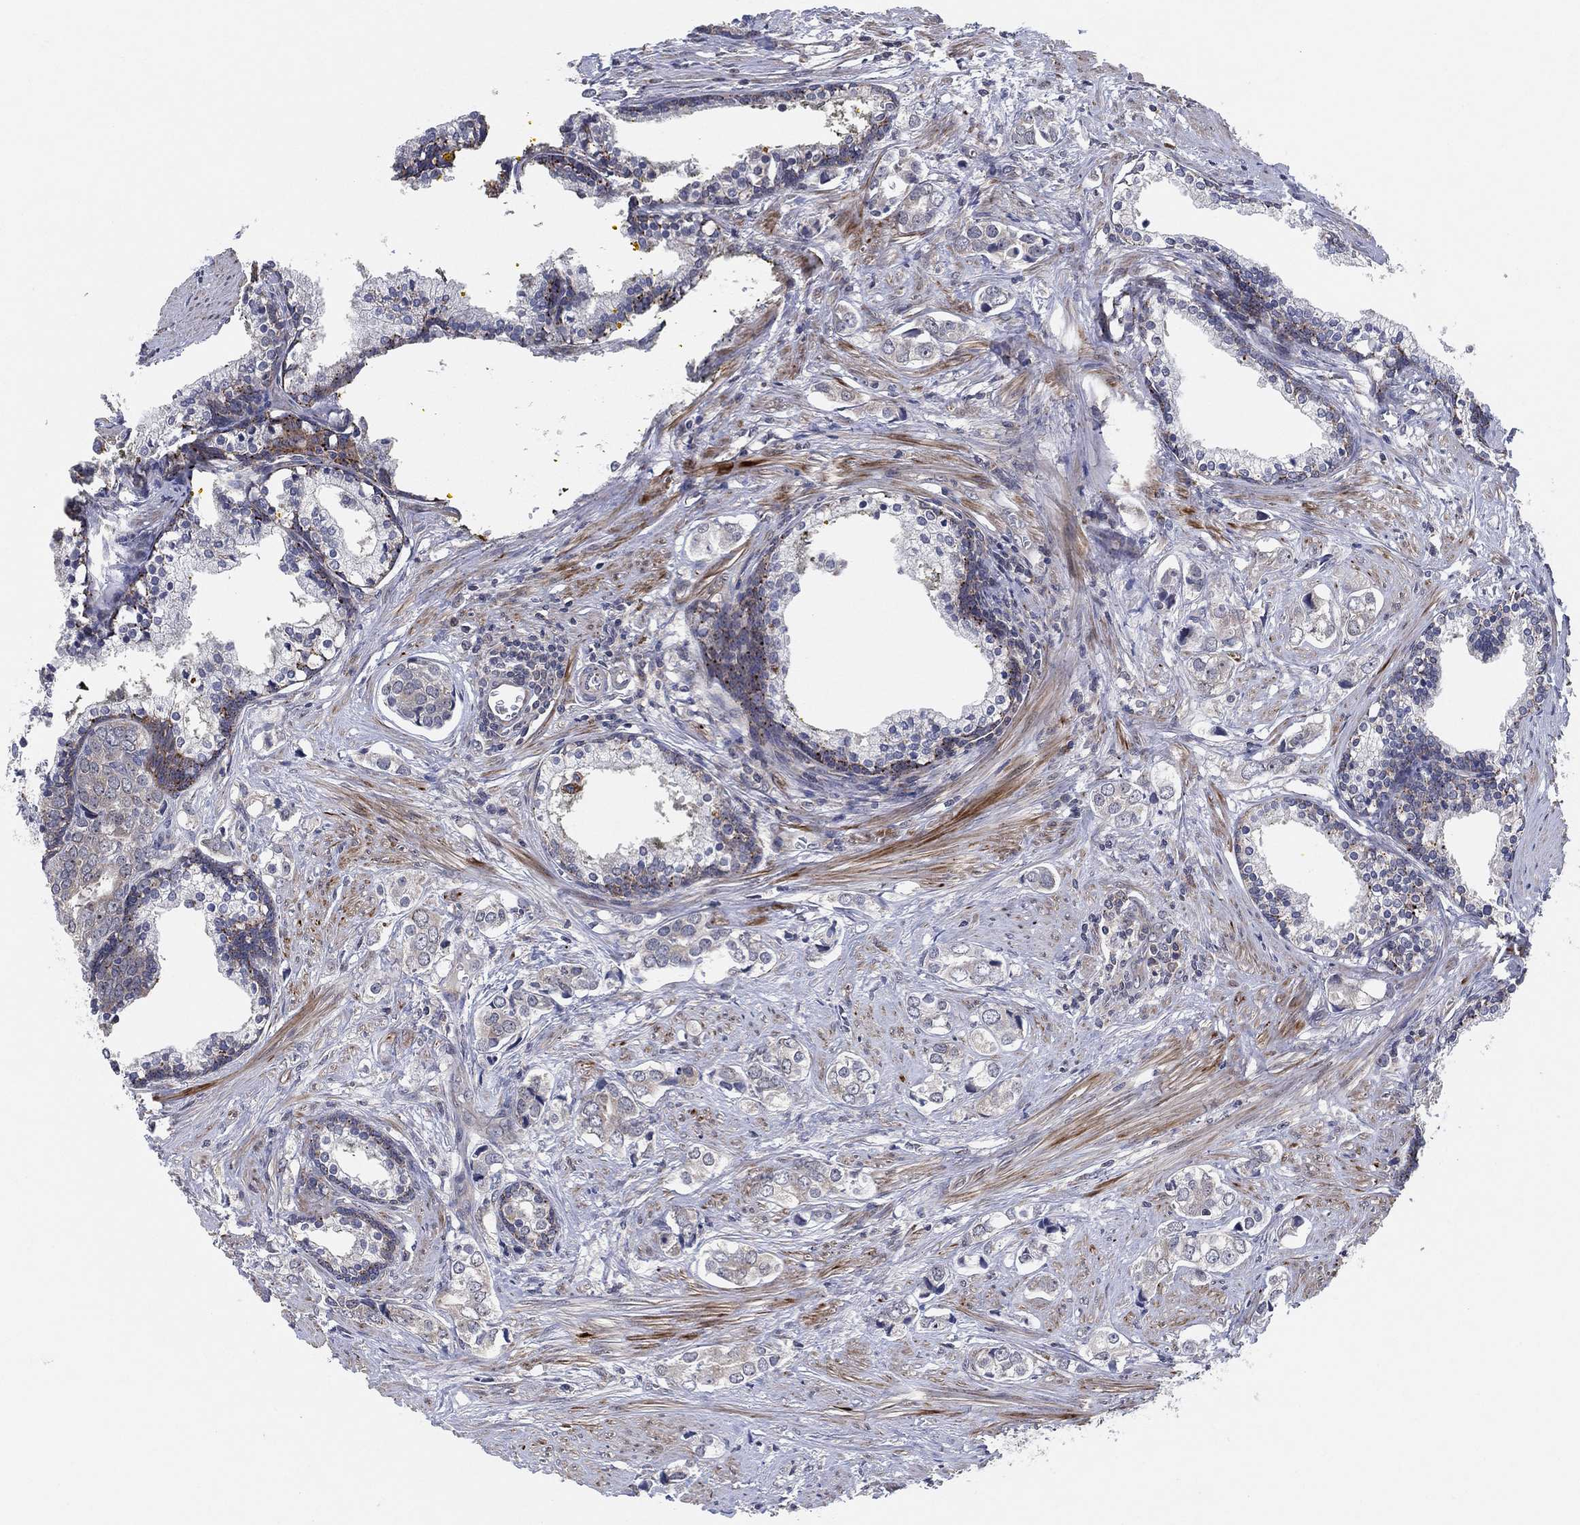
{"staining": {"intensity": "negative", "quantity": "none", "location": "none"}, "tissue": "prostate cancer", "cell_type": "Tumor cells", "image_type": "cancer", "snomed": [{"axis": "morphology", "description": "Adenocarcinoma, NOS"}, {"axis": "topography", "description": "Prostate and seminal vesicle, NOS"}], "caption": "DAB (3,3'-diaminobenzidine) immunohistochemical staining of adenocarcinoma (prostate) shows no significant expression in tumor cells.", "gene": "FAM104A", "patient": {"sex": "male", "age": 63}}